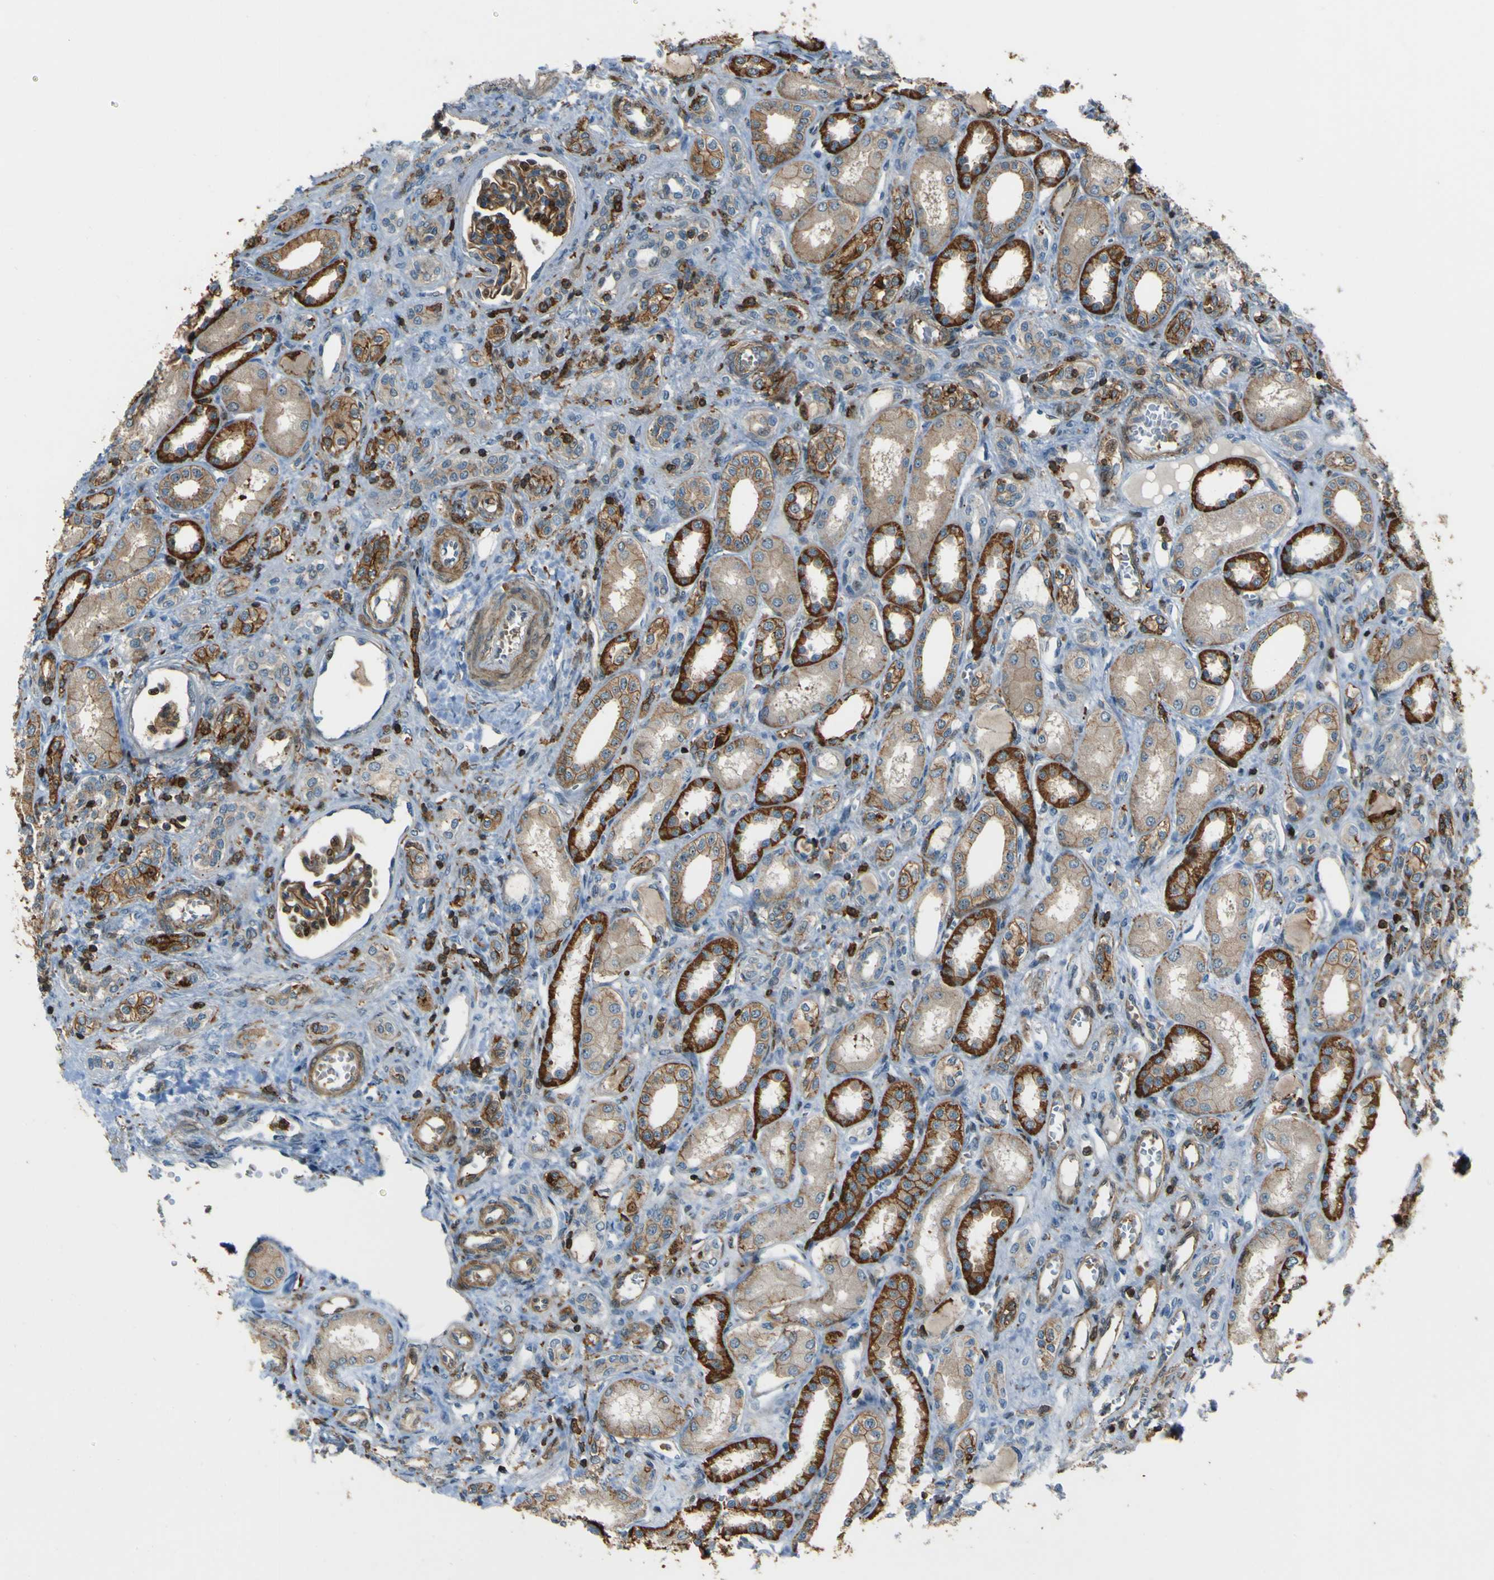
{"staining": {"intensity": "moderate", "quantity": ">75%", "location": "cytoplasmic/membranous"}, "tissue": "kidney", "cell_type": "Cells in glomeruli", "image_type": "normal", "snomed": [{"axis": "morphology", "description": "Normal tissue, NOS"}, {"axis": "topography", "description": "Kidney"}], "caption": "An immunohistochemistry (IHC) photomicrograph of benign tissue is shown. Protein staining in brown highlights moderate cytoplasmic/membranous positivity in kidney within cells in glomeruli. The staining is performed using DAB (3,3'-diaminobenzidine) brown chromogen to label protein expression. The nuclei are counter-stained blue using hematoxylin.", "gene": "PCDHB5", "patient": {"sex": "male", "age": 7}}